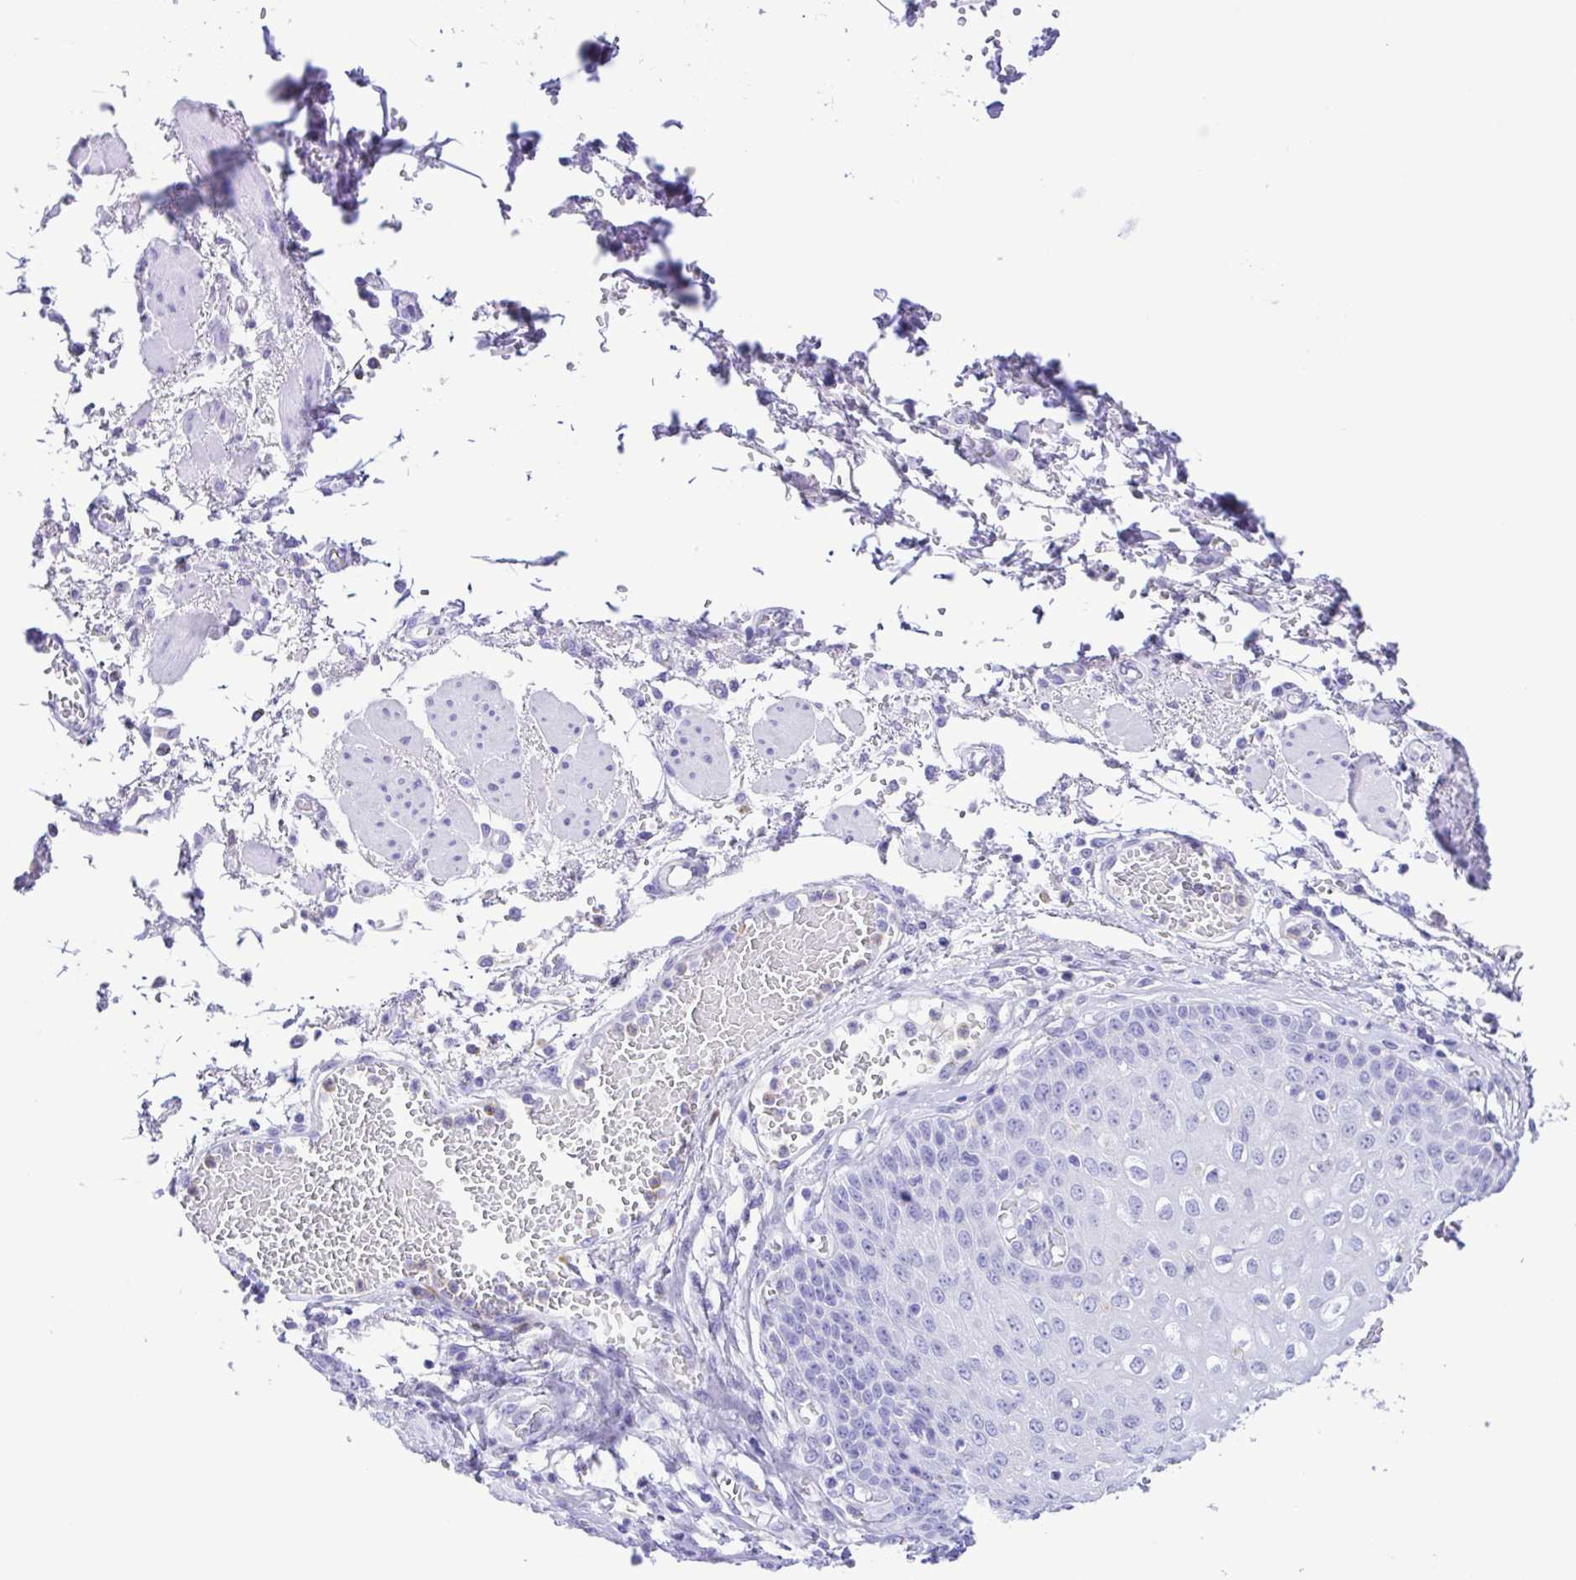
{"staining": {"intensity": "negative", "quantity": "none", "location": "none"}, "tissue": "esophagus", "cell_type": "Squamous epithelial cells", "image_type": "normal", "snomed": [{"axis": "morphology", "description": "Normal tissue, NOS"}, {"axis": "morphology", "description": "Adenocarcinoma, NOS"}, {"axis": "topography", "description": "Esophagus"}], "caption": "Protein analysis of benign esophagus displays no significant expression in squamous epithelial cells. The staining is performed using DAB brown chromogen with nuclei counter-stained in using hematoxylin.", "gene": "GPR17", "patient": {"sex": "male", "age": 81}}